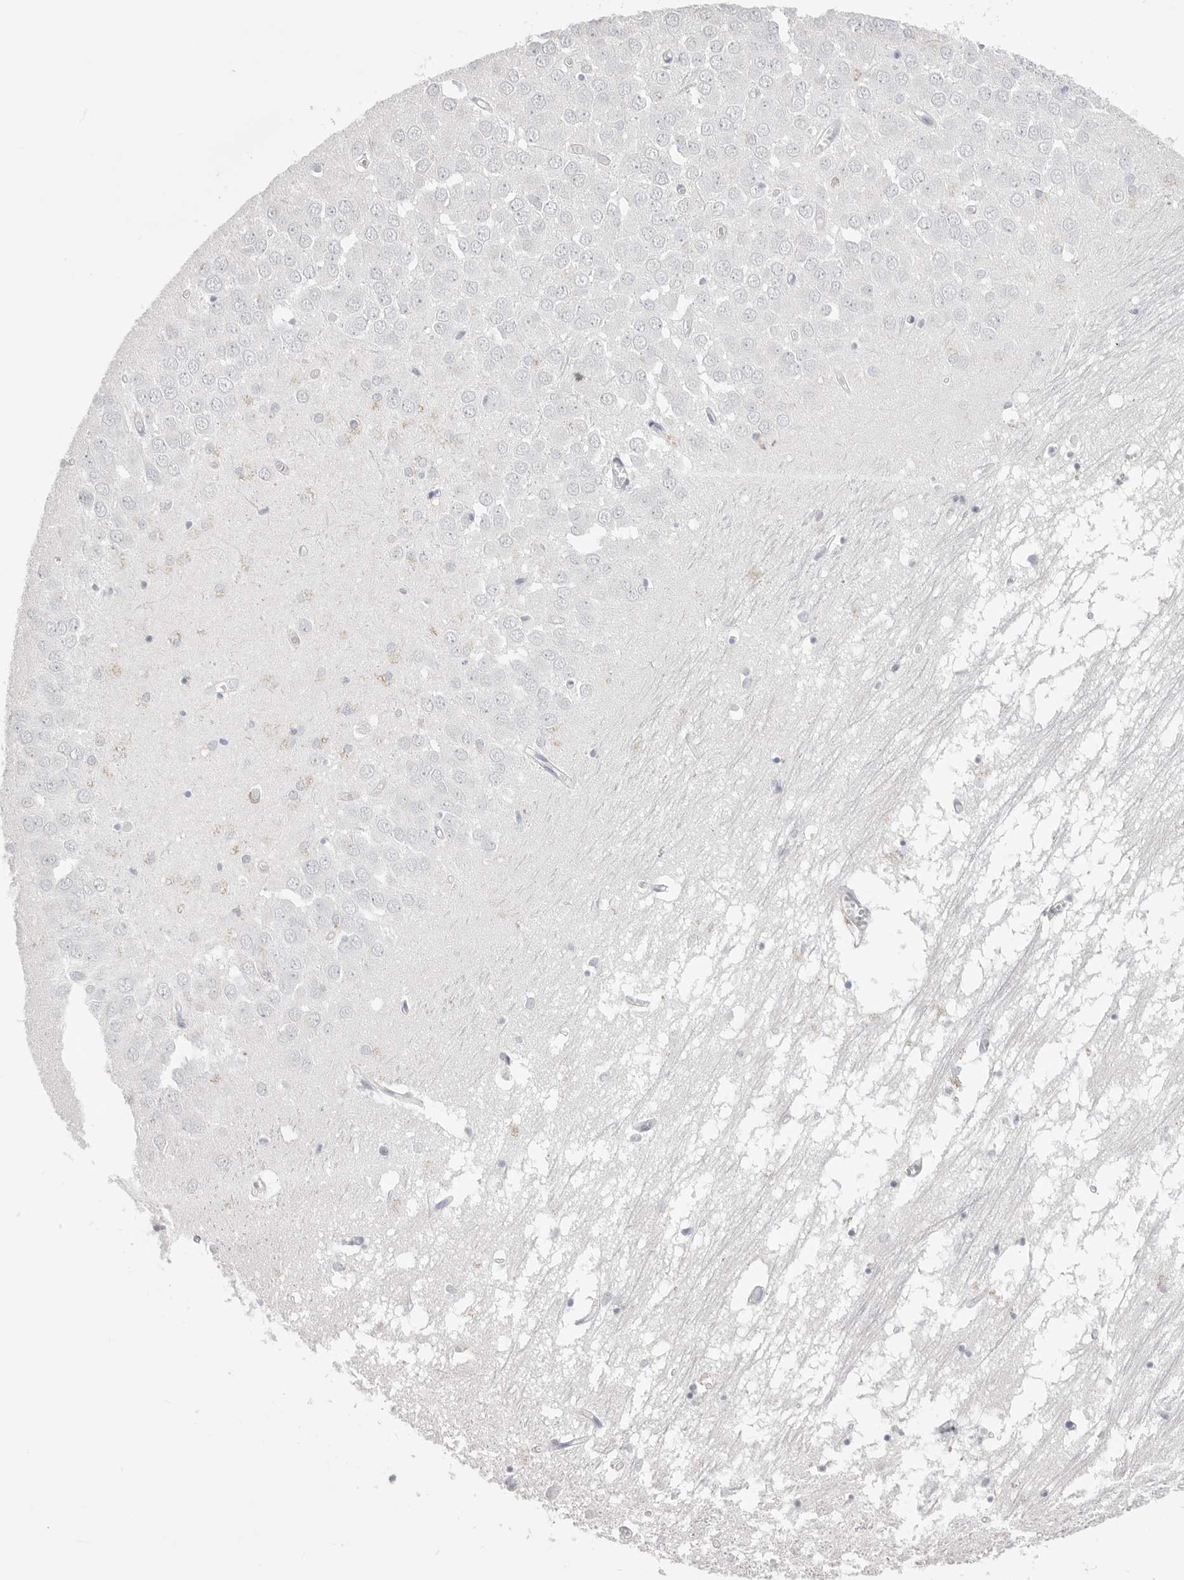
{"staining": {"intensity": "negative", "quantity": "none", "location": "none"}, "tissue": "hippocampus", "cell_type": "Glial cells", "image_type": "normal", "snomed": [{"axis": "morphology", "description": "Normal tissue, NOS"}, {"axis": "topography", "description": "Hippocampus"}], "caption": "DAB immunohistochemical staining of benign human hippocampus demonstrates no significant expression in glial cells.", "gene": "CPB1", "patient": {"sex": "male", "age": 70}}